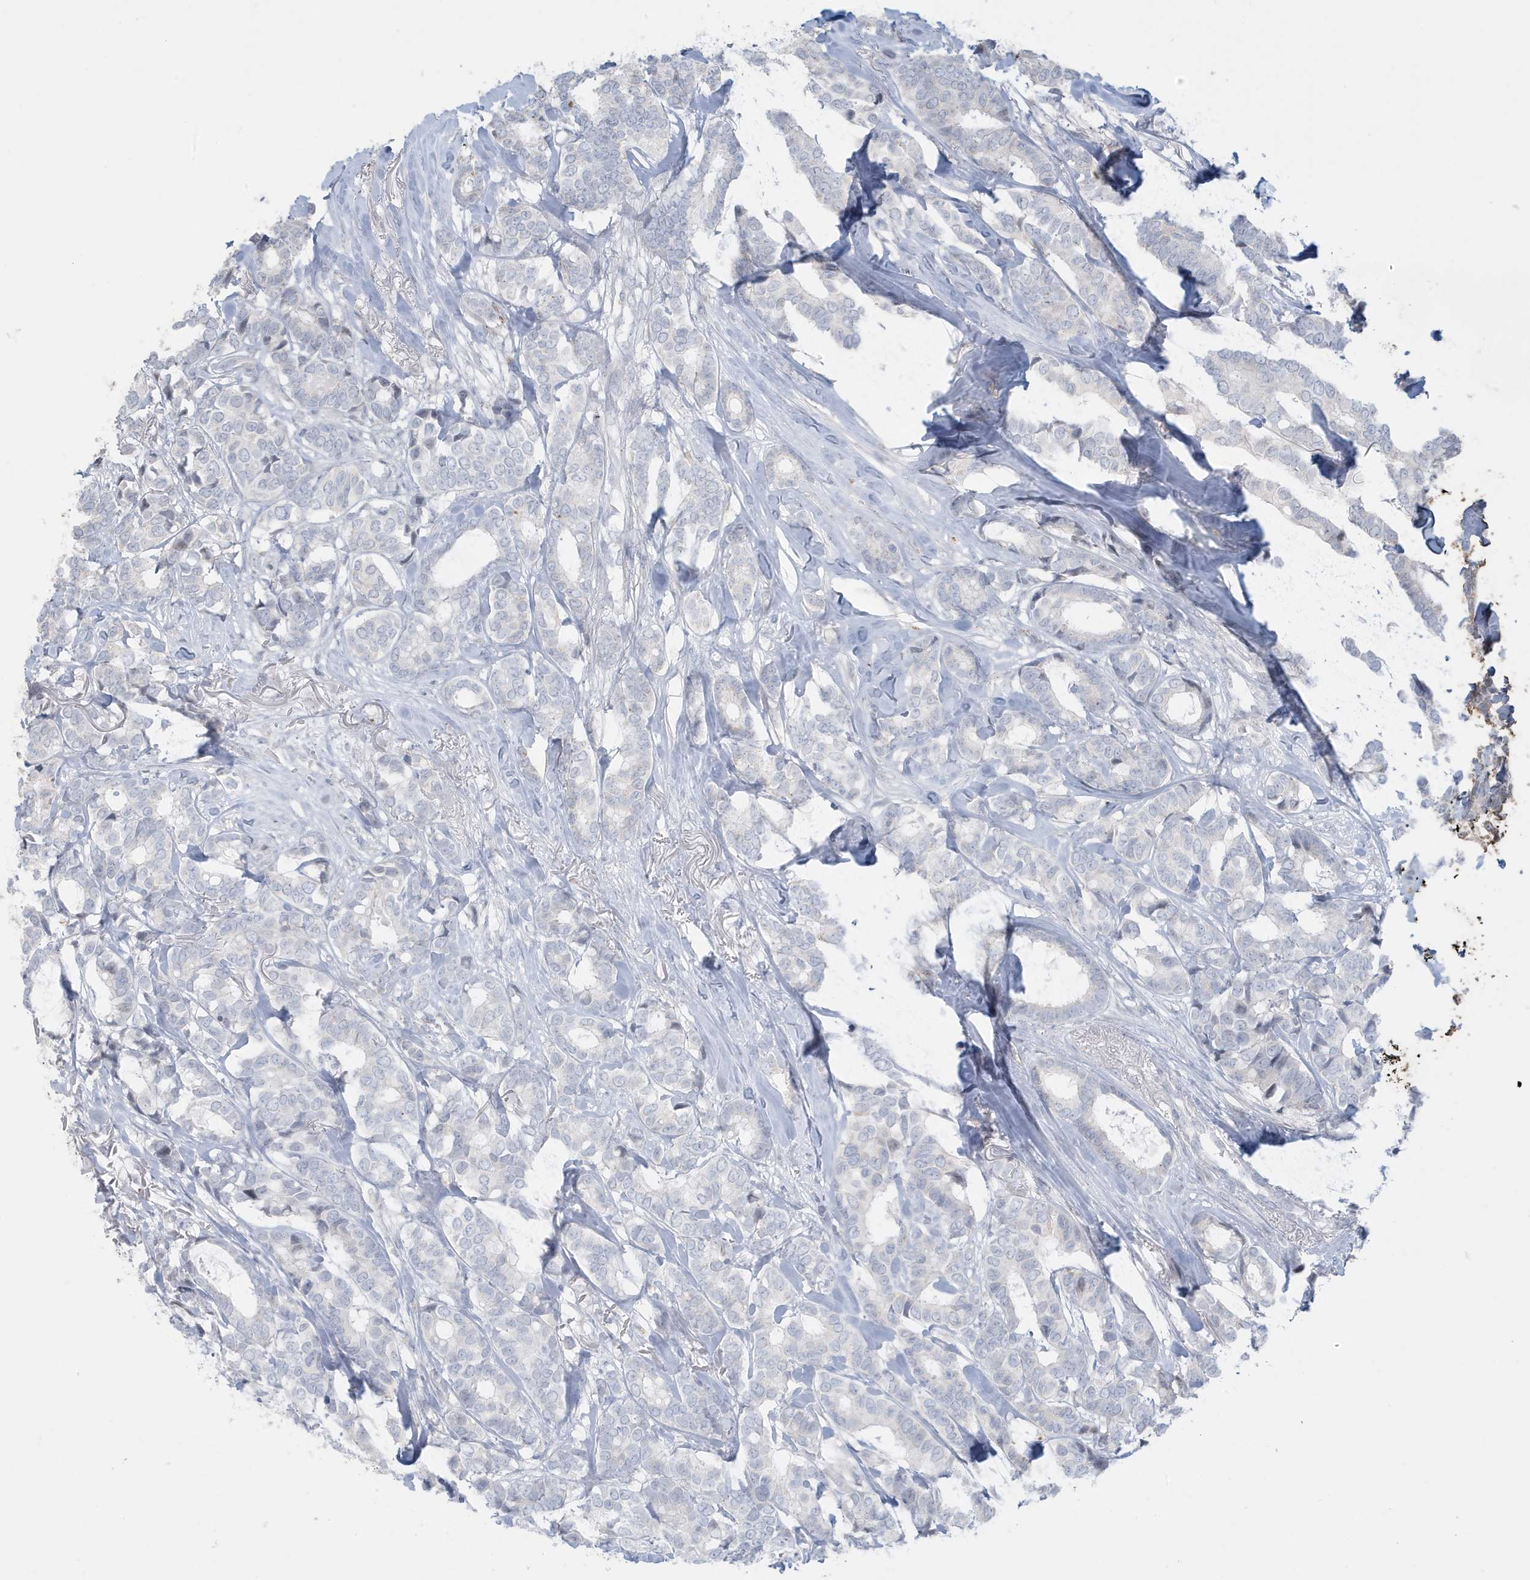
{"staining": {"intensity": "negative", "quantity": "none", "location": "none"}, "tissue": "breast cancer", "cell_type": "Tumor cells", "image_type": "cancer", "snomed": [{"axis": "morphology", "description": "Duct carcinoma"}, {"axis": "topography", "description": "Breast"}], "caption": "Immunohistochemistry (IHC) of human infiltrating ductal carcinoma (breast) reveals no staining in tumor cells.", "gene": "FNDC1", "patient": {"sex": "female", "age": 87}}